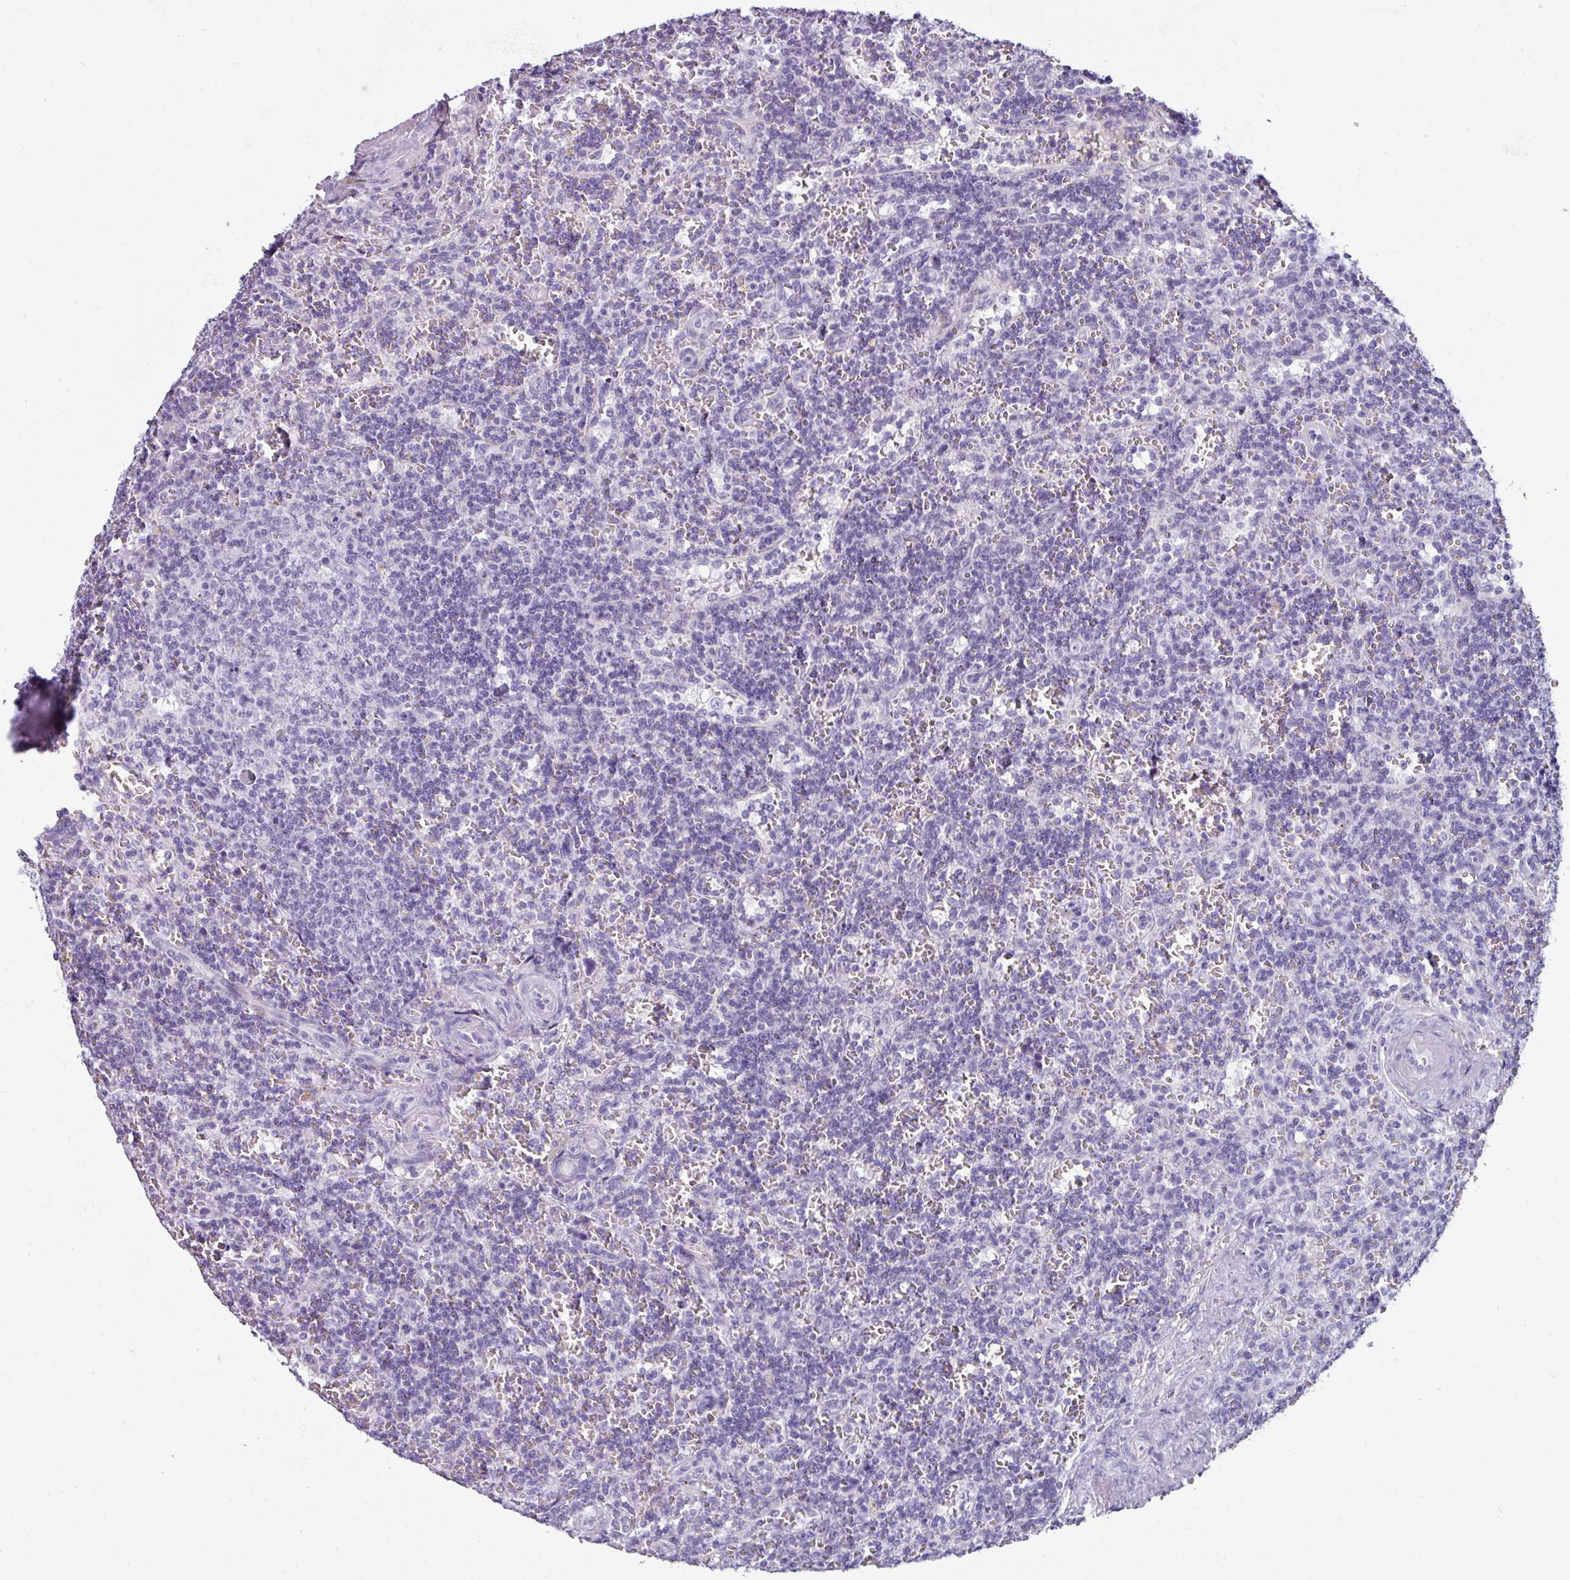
{"staining": {"intensity": "negative", "quantity": "none", "location": "none"}, "tissue": "lymphoma", "cell_type": "Tumor cells", "image_type": "cancer", "snomed": [{"axis": "morphology", "description": "Malignant lymphoma, non-Hodgkin's type, Low grade"}, {"axis": "topography", "description": "Spleen"}], "caption": "Immunohistochemistry (IHC) image of low-grade malignant lymphoma, non-Hodgkin's type stained for a protein (brown), which shows no positivity in tumor cells.", "gene": "SPESP1", "patient": {"sex": "male", "age": 73}}